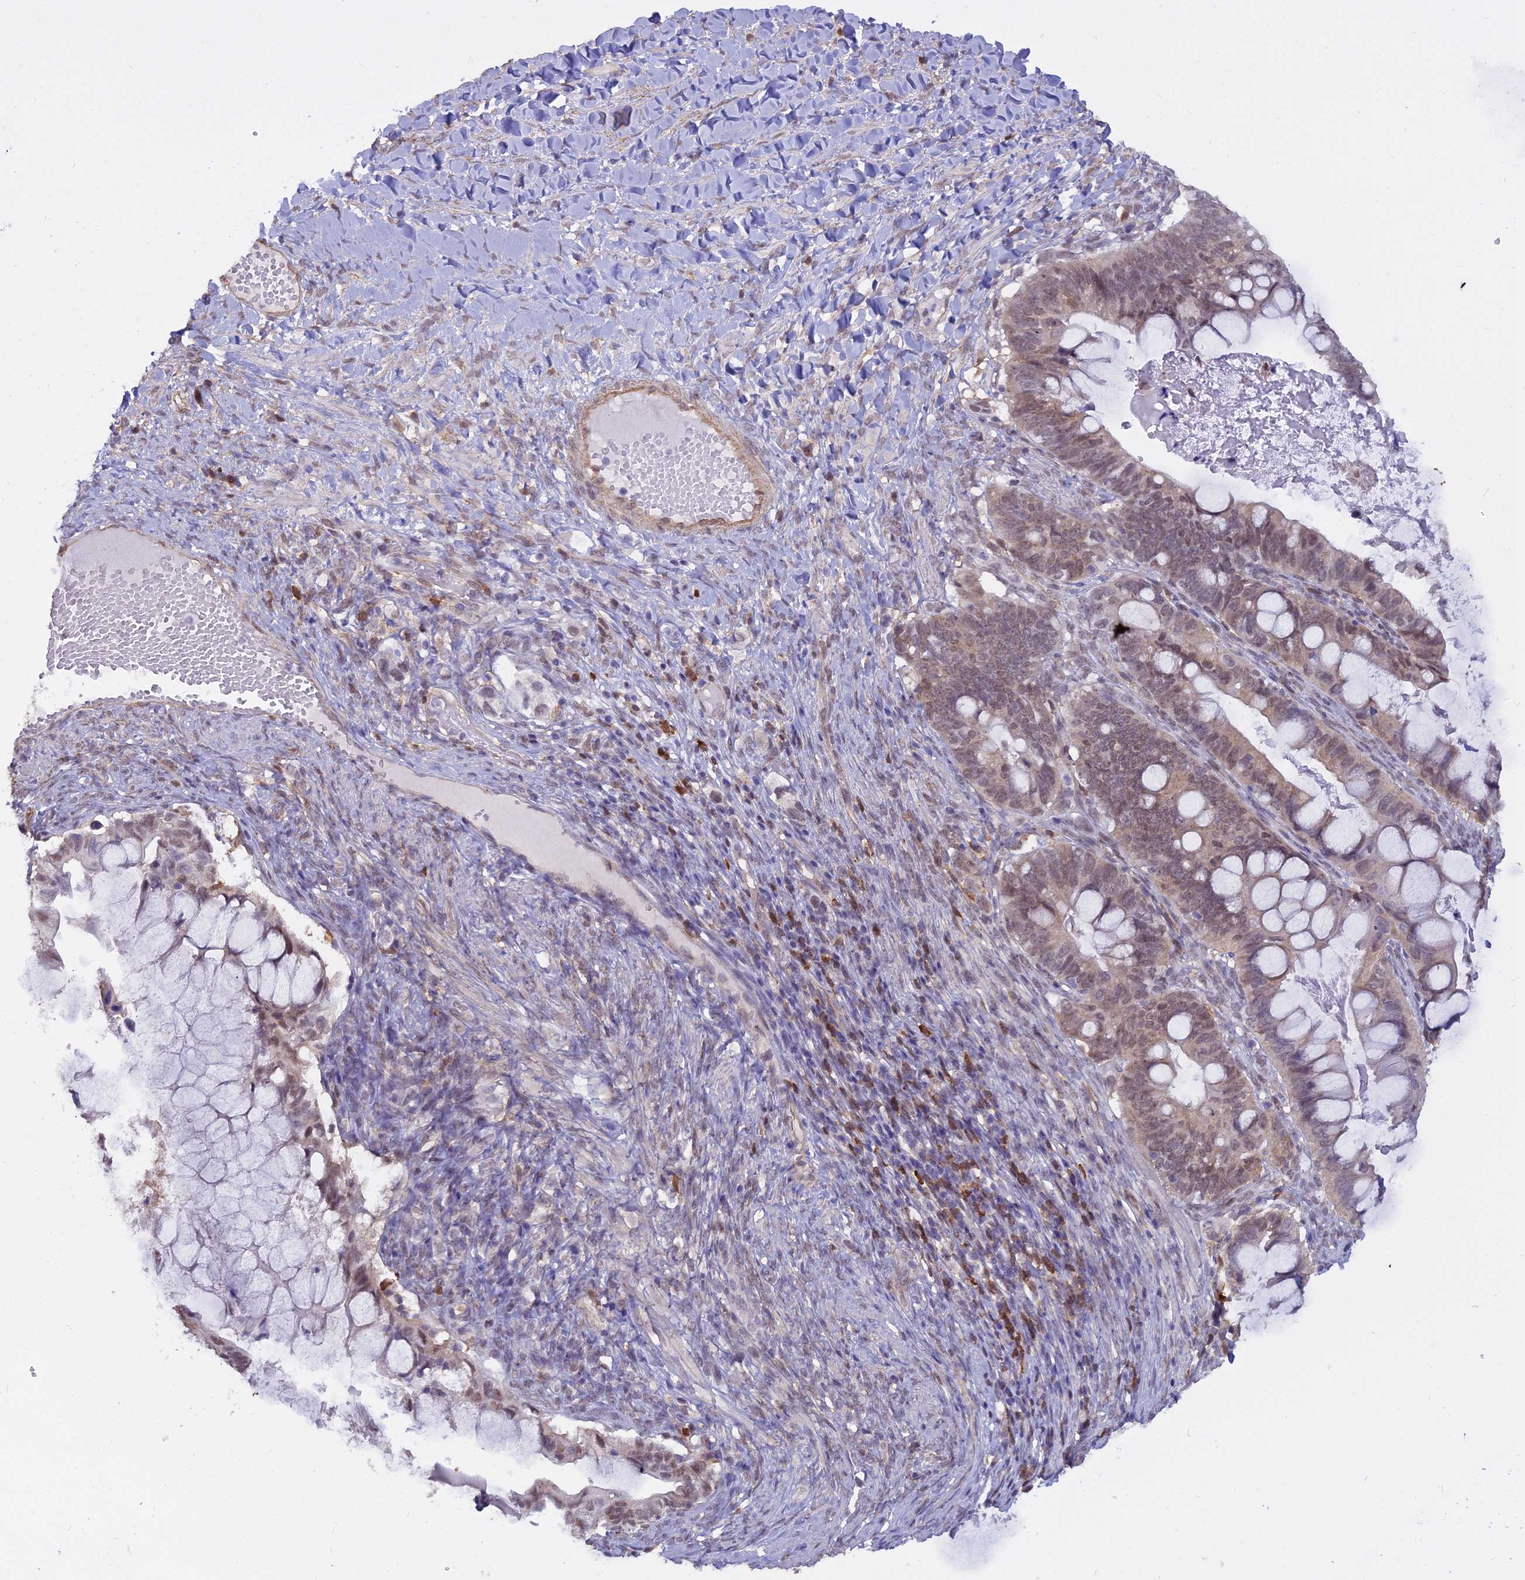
{"staining": {"intensity": "weak", "quantity": ">75%", "location": "cytoplasmic/membranous,nuclear"}, "tissue": "ovarian cancer", "cell_type": "Tumor cells", "image_type": "cancer", "snomed": [{"axis": "morphology", "description": "Cystadenocarcinoma, mucinous, NOS"}, {"axis": "topography", "description": "Ovary"}], "caption": "Protein analysis of ovarian cancer (mucinous cystadenocarcinoma) tissue exhibits weak cytoplasmic/membranous and nuclear expression in about >75% of tumor cells.", "gene": "BLNK", "patient": {"sex": "female", "age": 61}}